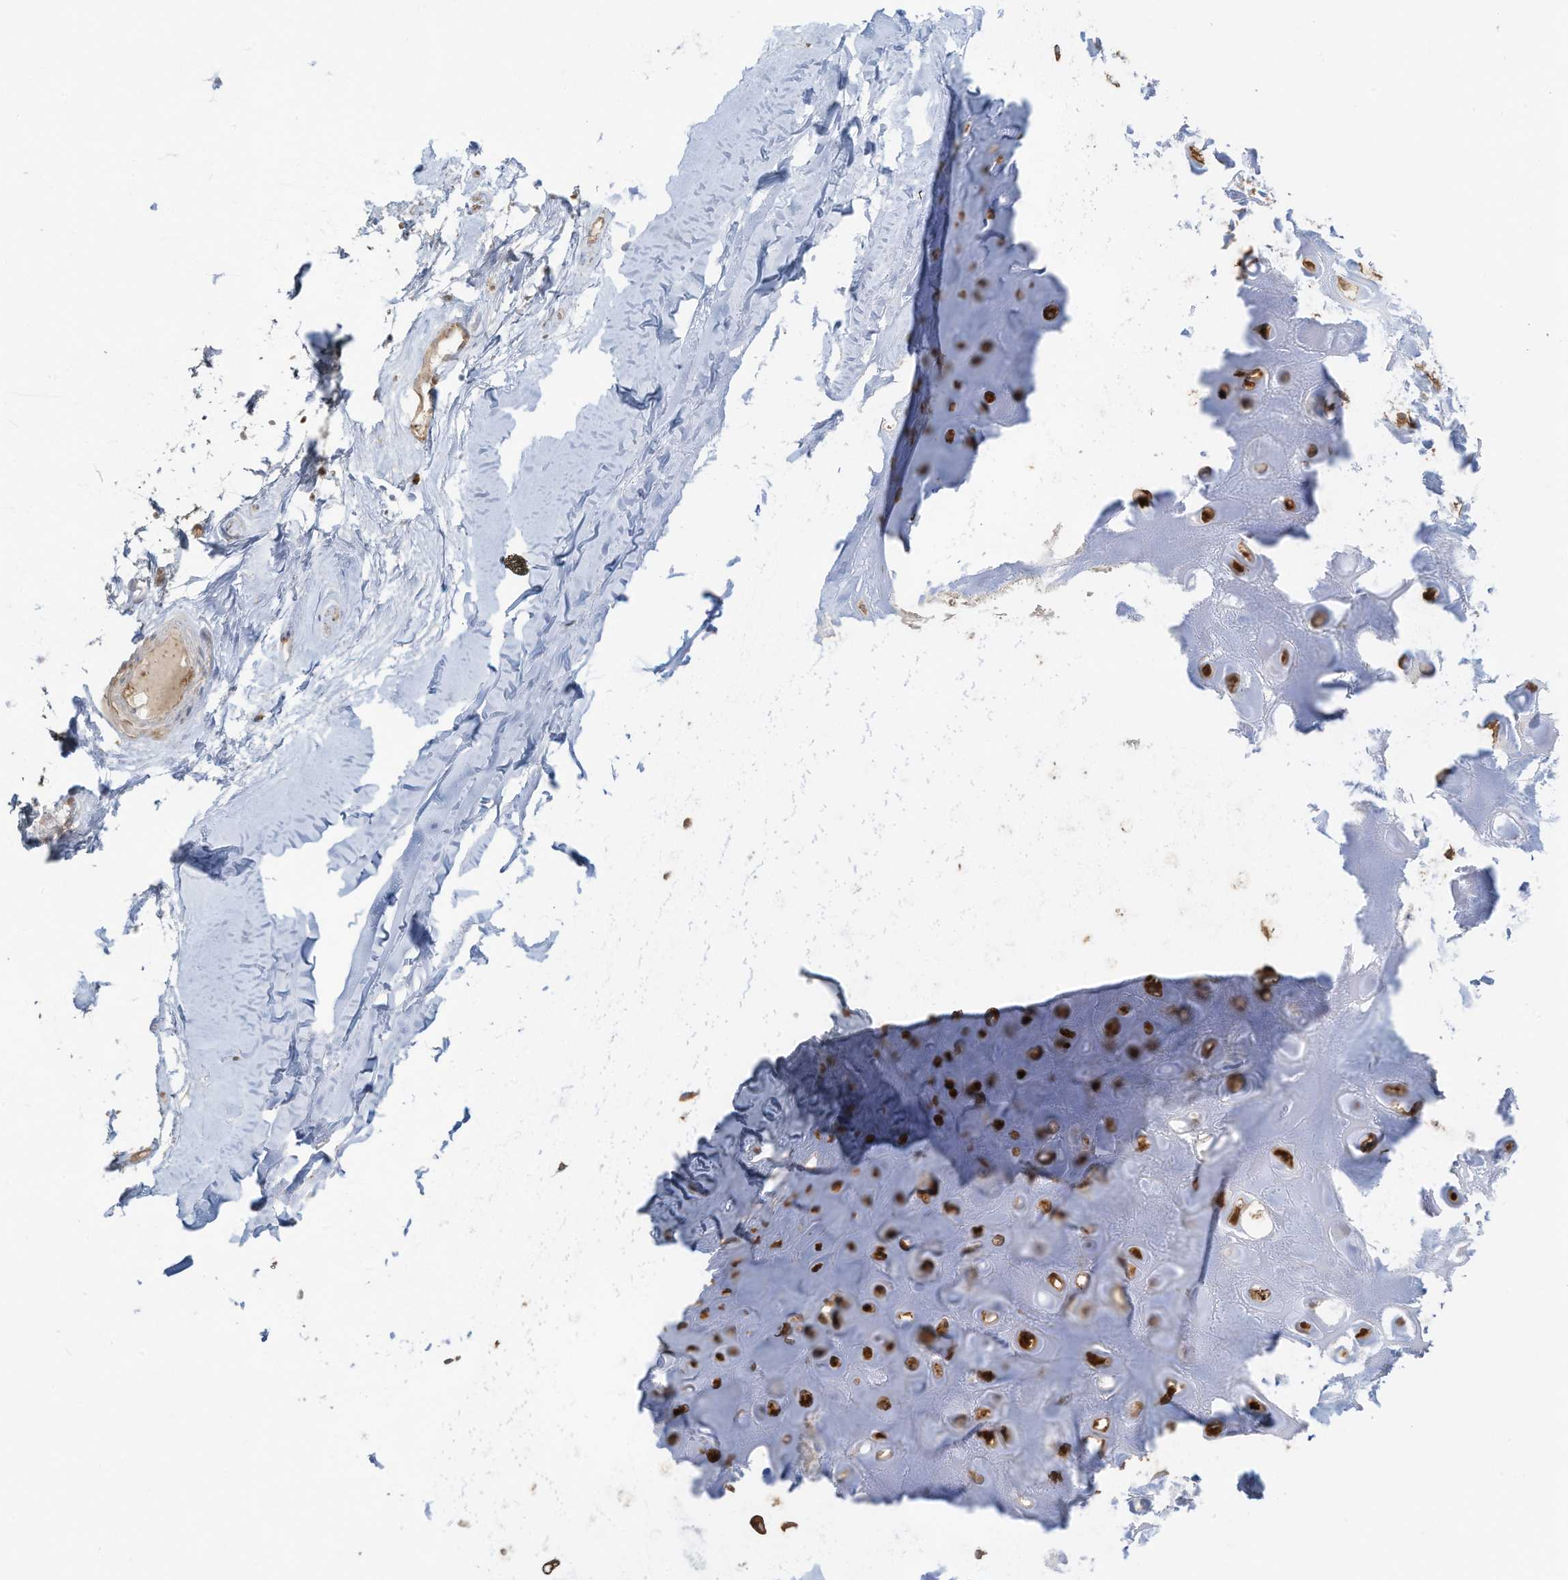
{"staining": {"intensity": "weak", "quantity": "25%-75%", "location": "cytoplasmic/membranous"}, "tissue": "adipose tissue", "cell_type": "Adipocytes", "image_type": "normal", "snomed": [{"axis": "morphology", "description": "Normal tissue, NOS"}, {"axis": "morphology", "description": "Basal cell carcinoma"}, {"axis": "topography", "description": "Skin"}], "caption": "A brown stain highlights weak cytoplasmic/membranous positivity of a protein in adipocytes of unremarkable adipose tissue. The protein is shown in brown color, while the nuclei are stained blue.", "gene": "OLA1", "patient": {"sex": "female", "age": 89}}